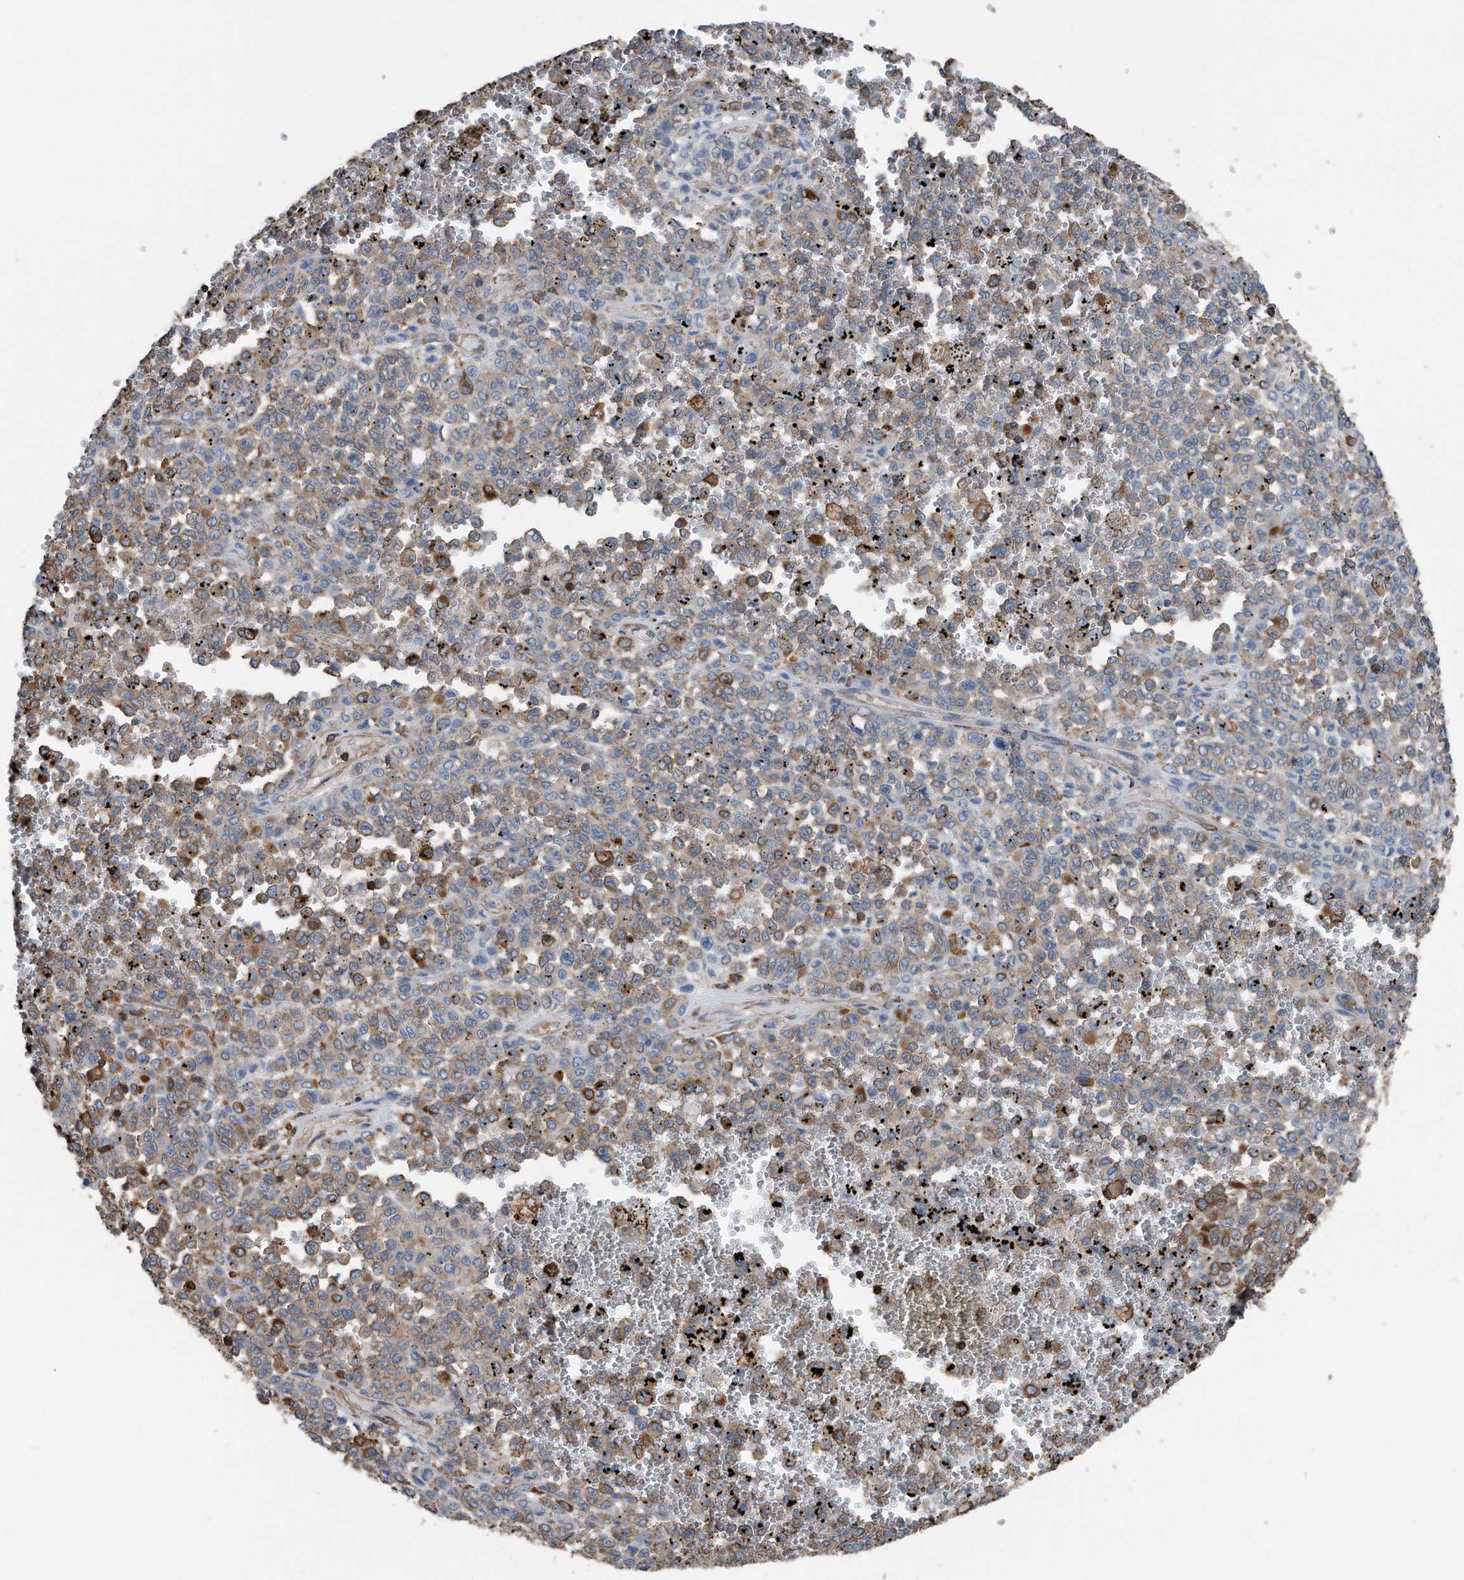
{"staining": {"intensity": "moderate", "quantity": ">75%", "location": "cytoplasmic/membranous"}, "tissue": "melanoma", "cell_type": "Tumor cells", "image_type": "cancer", "snomed": [{"axis": "morphology", "description": "Malignant melanoma, Metastatic site"}, {"axis": "topography", "description": "Pancreas"}], "caption": "The immunohistochemical stain labels moderate cytoplasmic/membranous staining in tumor cells of melanoma tissue.", "gene": "RSPO3", "patient": {"sex": "female", "age": 30}}